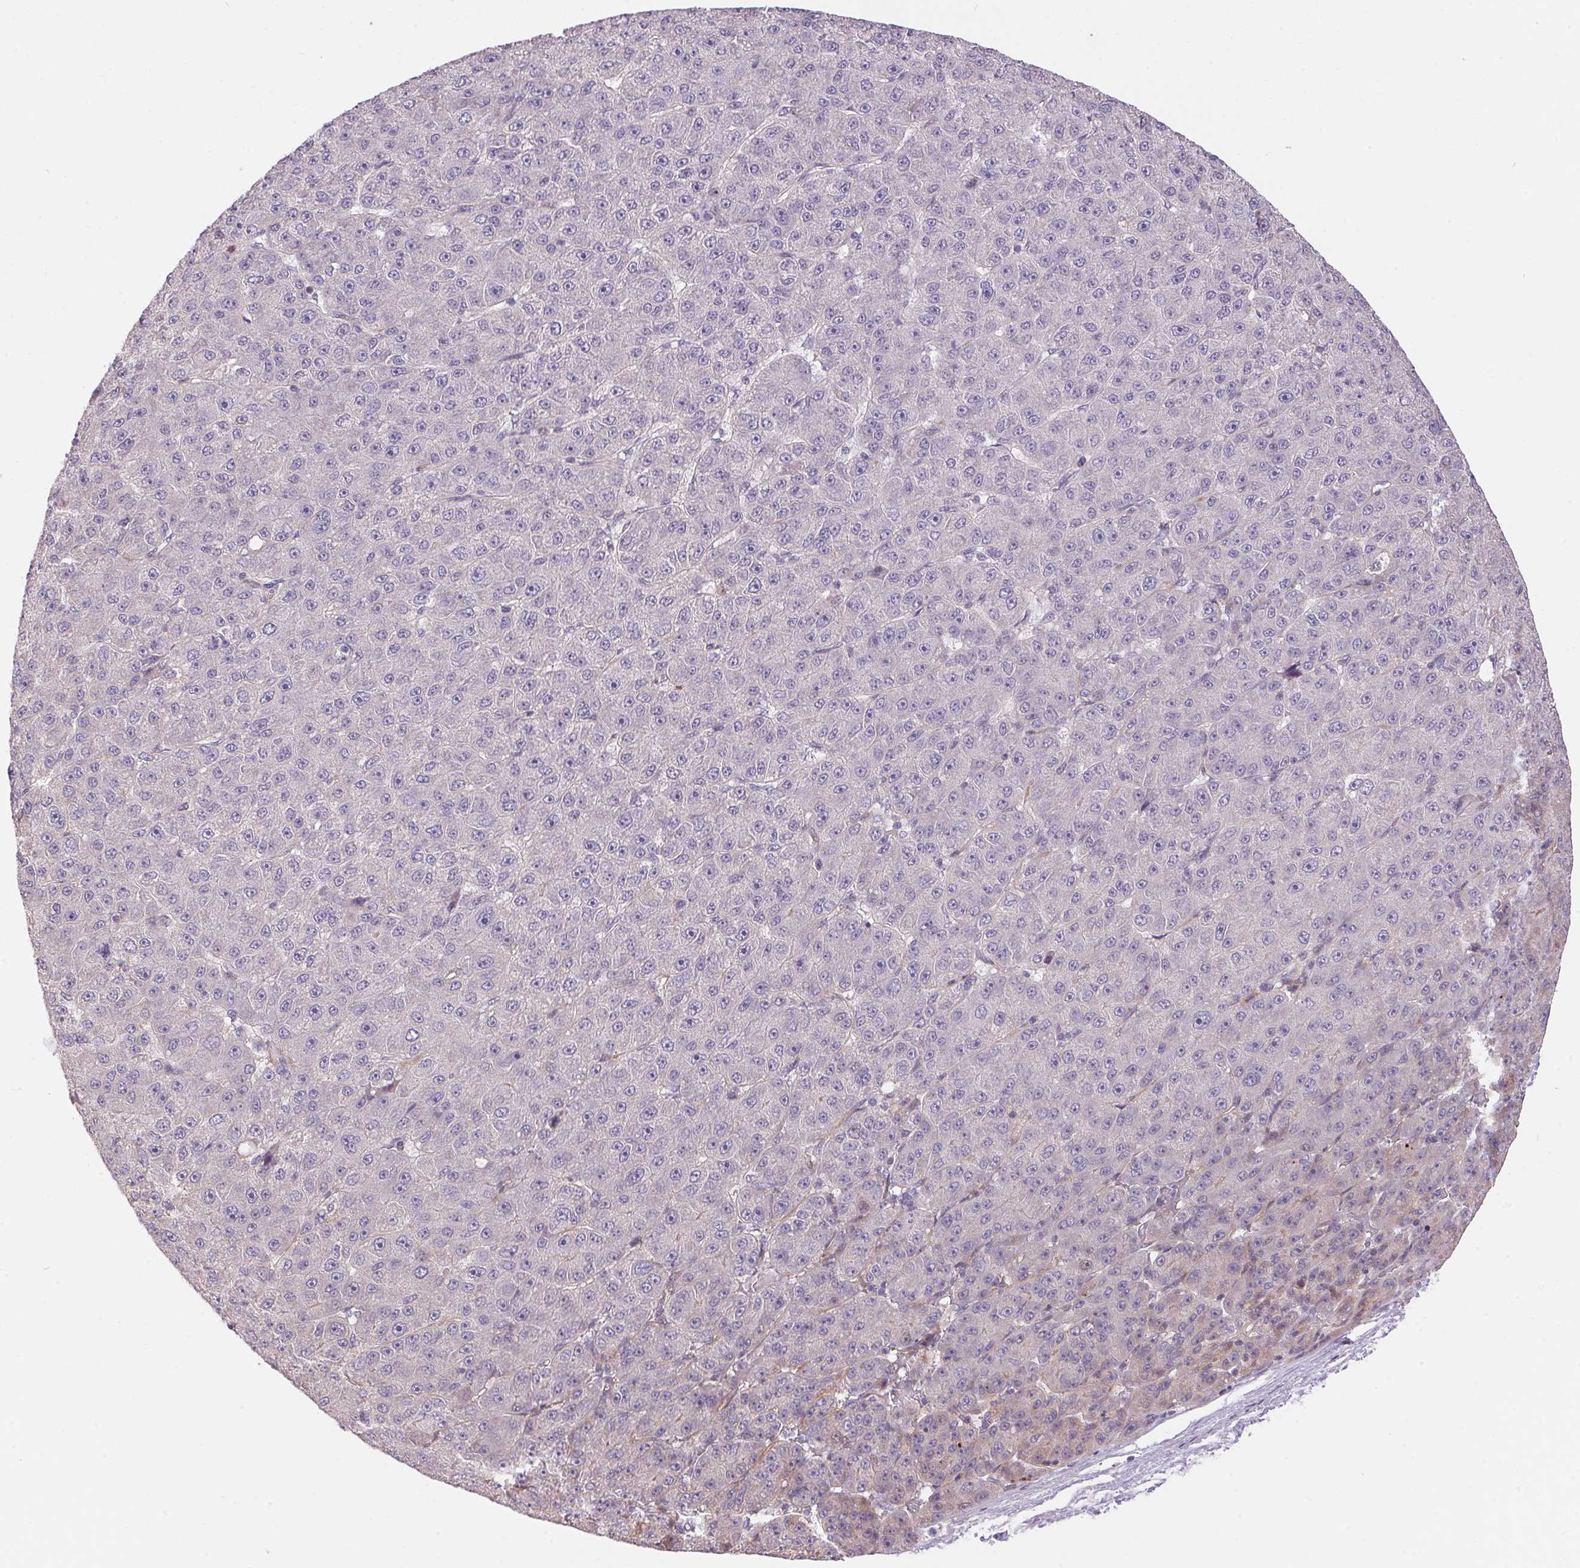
{"staining": {"intensity": "negative", "quantity": "none", "location": "none"}, "tissue": "liver cancer", "cell_type": "Tumor cells", "image_type": "cancer", "snomed": [{"axis": "morphology", "description": "Carcinoma, Hepatocellular, NOS"}, {"axis": "topography", "description": "Liver"}], "caption": "Histopathology image shows no significant protein positivity in tumor cells of liver cancer (hepatocellular carcinoma). Brightfield microscopy of IHC stained with DAB (brown) and hematoxylin (blue), captured at high magnification.", "gene": "UNC13B", "patient": {"sex": "male", "age": 67}}